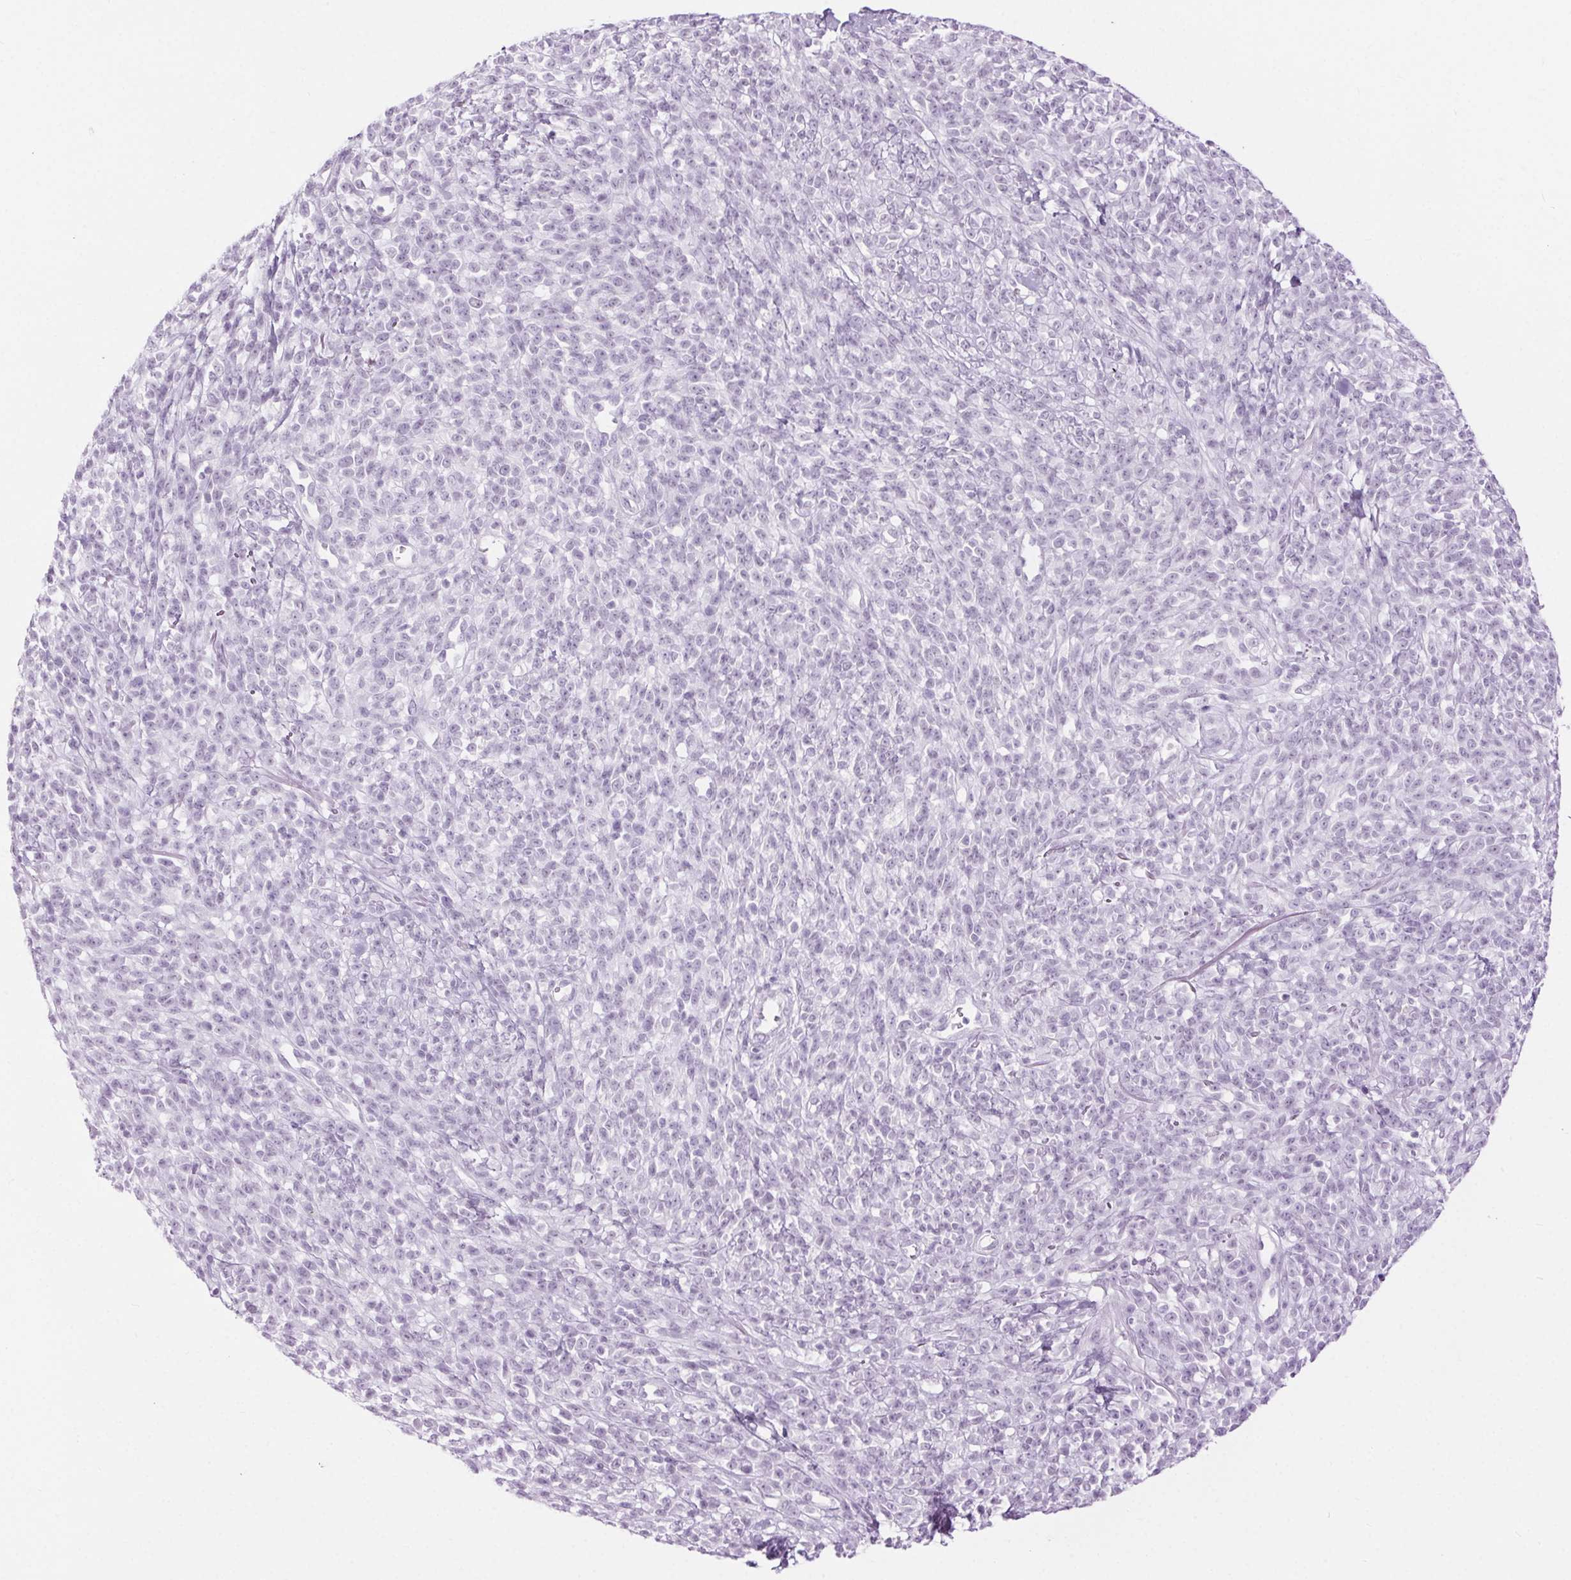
{"staining": {"intensity": "negative", "quantity": "none", "location": "none"}, "tissue": "melanoma", "cell_type": "Tumor cells", "image_type": "cancer", "snomed": [{"axis": "morphology", "description": "Malignant melanoma, NOS"}, {"axis": "topography", "description": "Skin"}, {"axis": "topography", "description": "Skin of trunk"}], "caption": "Malignant melanoma stained for a protein using immunohistochemistry shows no positivity tumor cells.", "gene": "BEND2", "patient": {"sex": "male", "age": 74}}